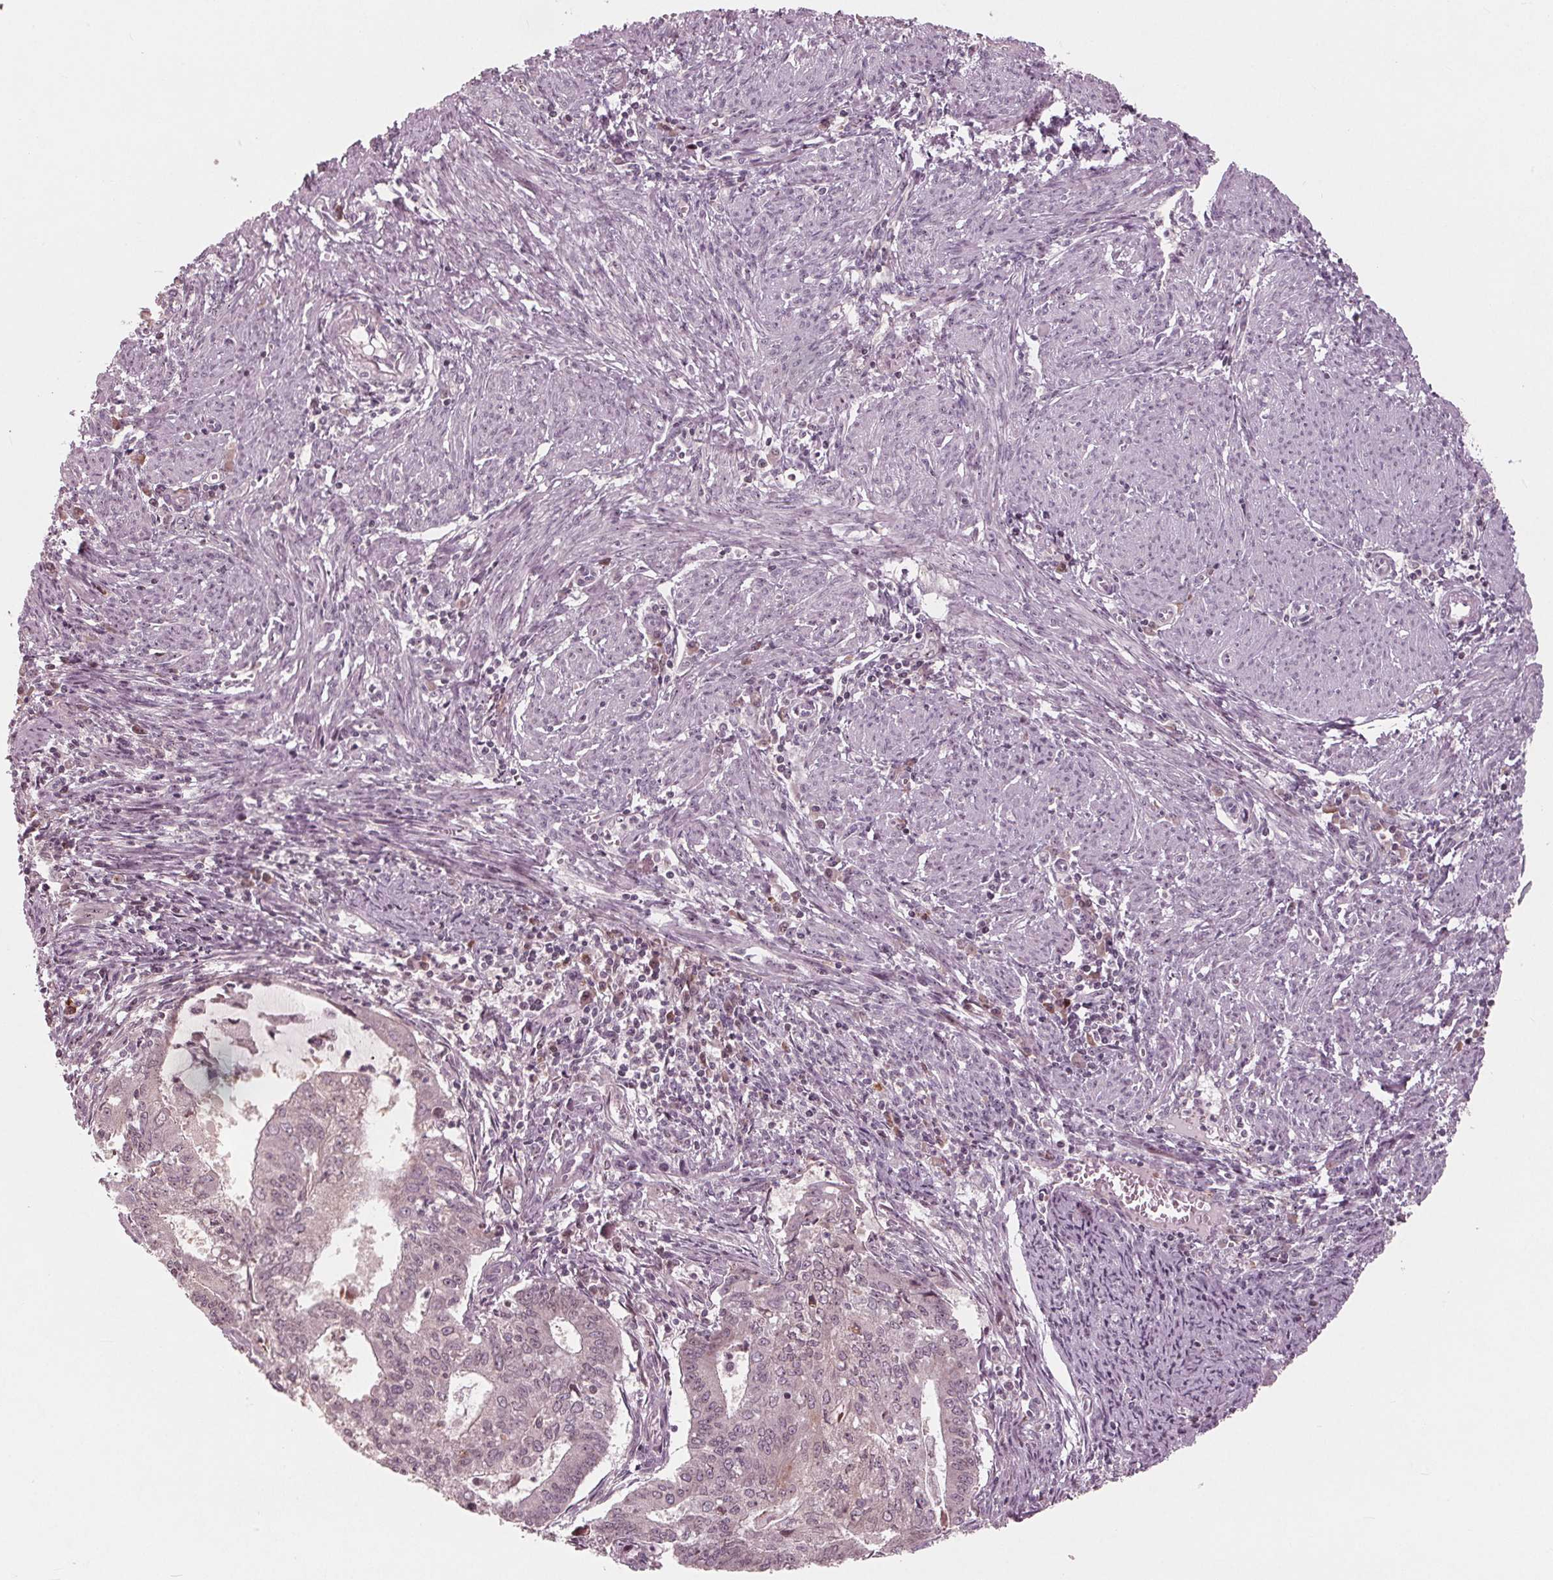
{"staining": {"intensity": "weak", "quantity": "<25%", "location": "cytoplasmic/membranous,nuclear"}, "tissue": "endometrial cancer", "cell_type": "Tumor cells", "image_type": "cancer", "snomed": [{"axis": "morphology", "description": "Adenocarcinoma, NOS"}, {"axis": "topography", "description": "Endometrium"}], "caption": "A micrograph of endometrial adenocarcinoma stained for a protein reveals no brown staining in tumor cells.", "gene": "NUP210", "patient": {"sex": "female", "age": 61}}